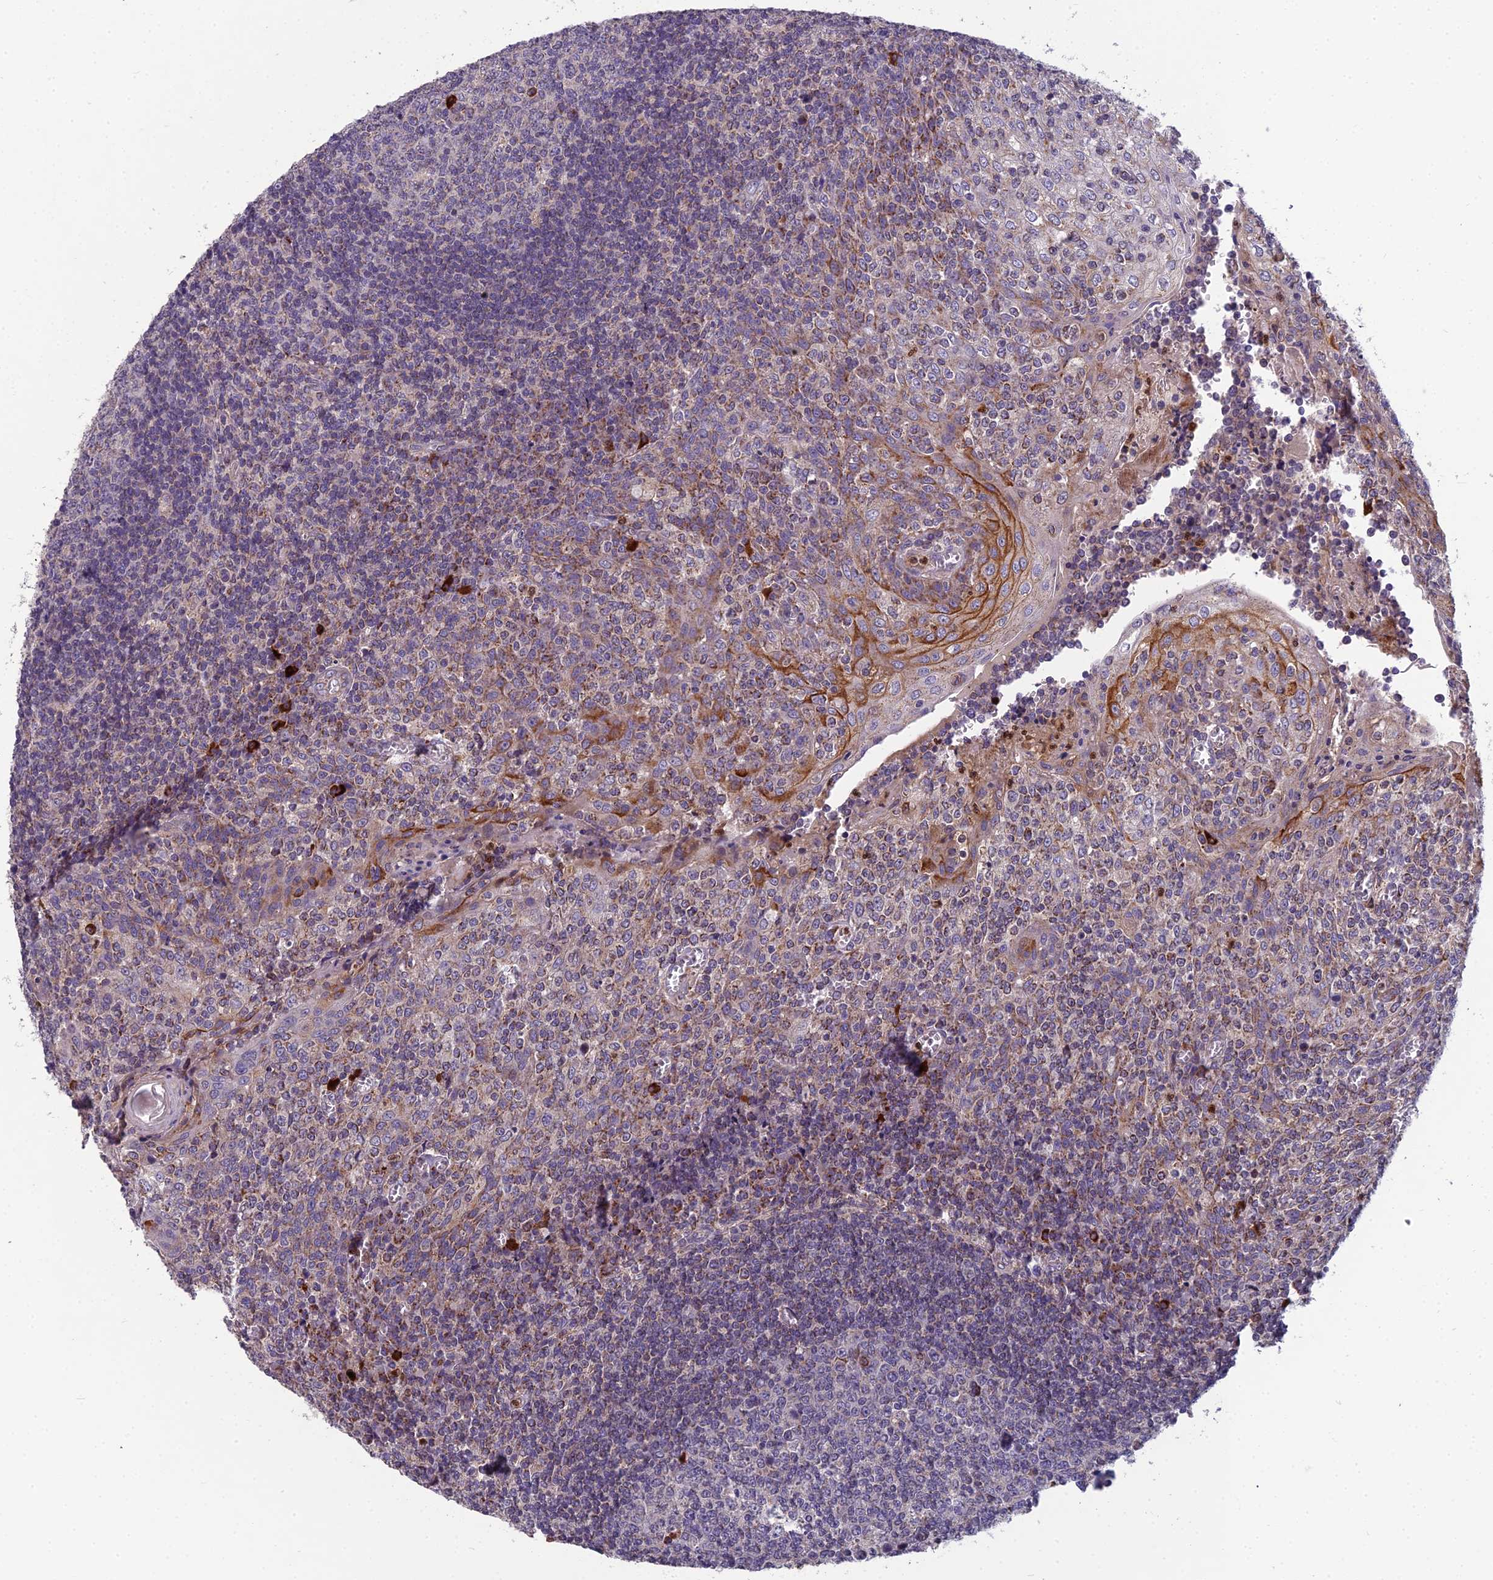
{"staining": {"intensity": "strong", "quantity": "<25%", "location": "cytoplasmic/membranous"}, "tissue": "tonsil", "cell_type": "Germinal center cells", "image_type": "normal", "snomed": [{"axis": "morphology", "description": "Normal tissue, NOS"}, {"axis": "topography", "description": "Tonsil"}], "caption": "Immunohistochemical staining of normal human tonsil reveals medium levels of strong cytoplasmic/membranous expression in approximately <25% of germinal center cells. (DAB (3,3'-diaminobenzidine) = brown stain, brightfield microscopy at high magnification).", "gene": "ENSG00000188897", "patient": {"sex": "female", "age": 19}}